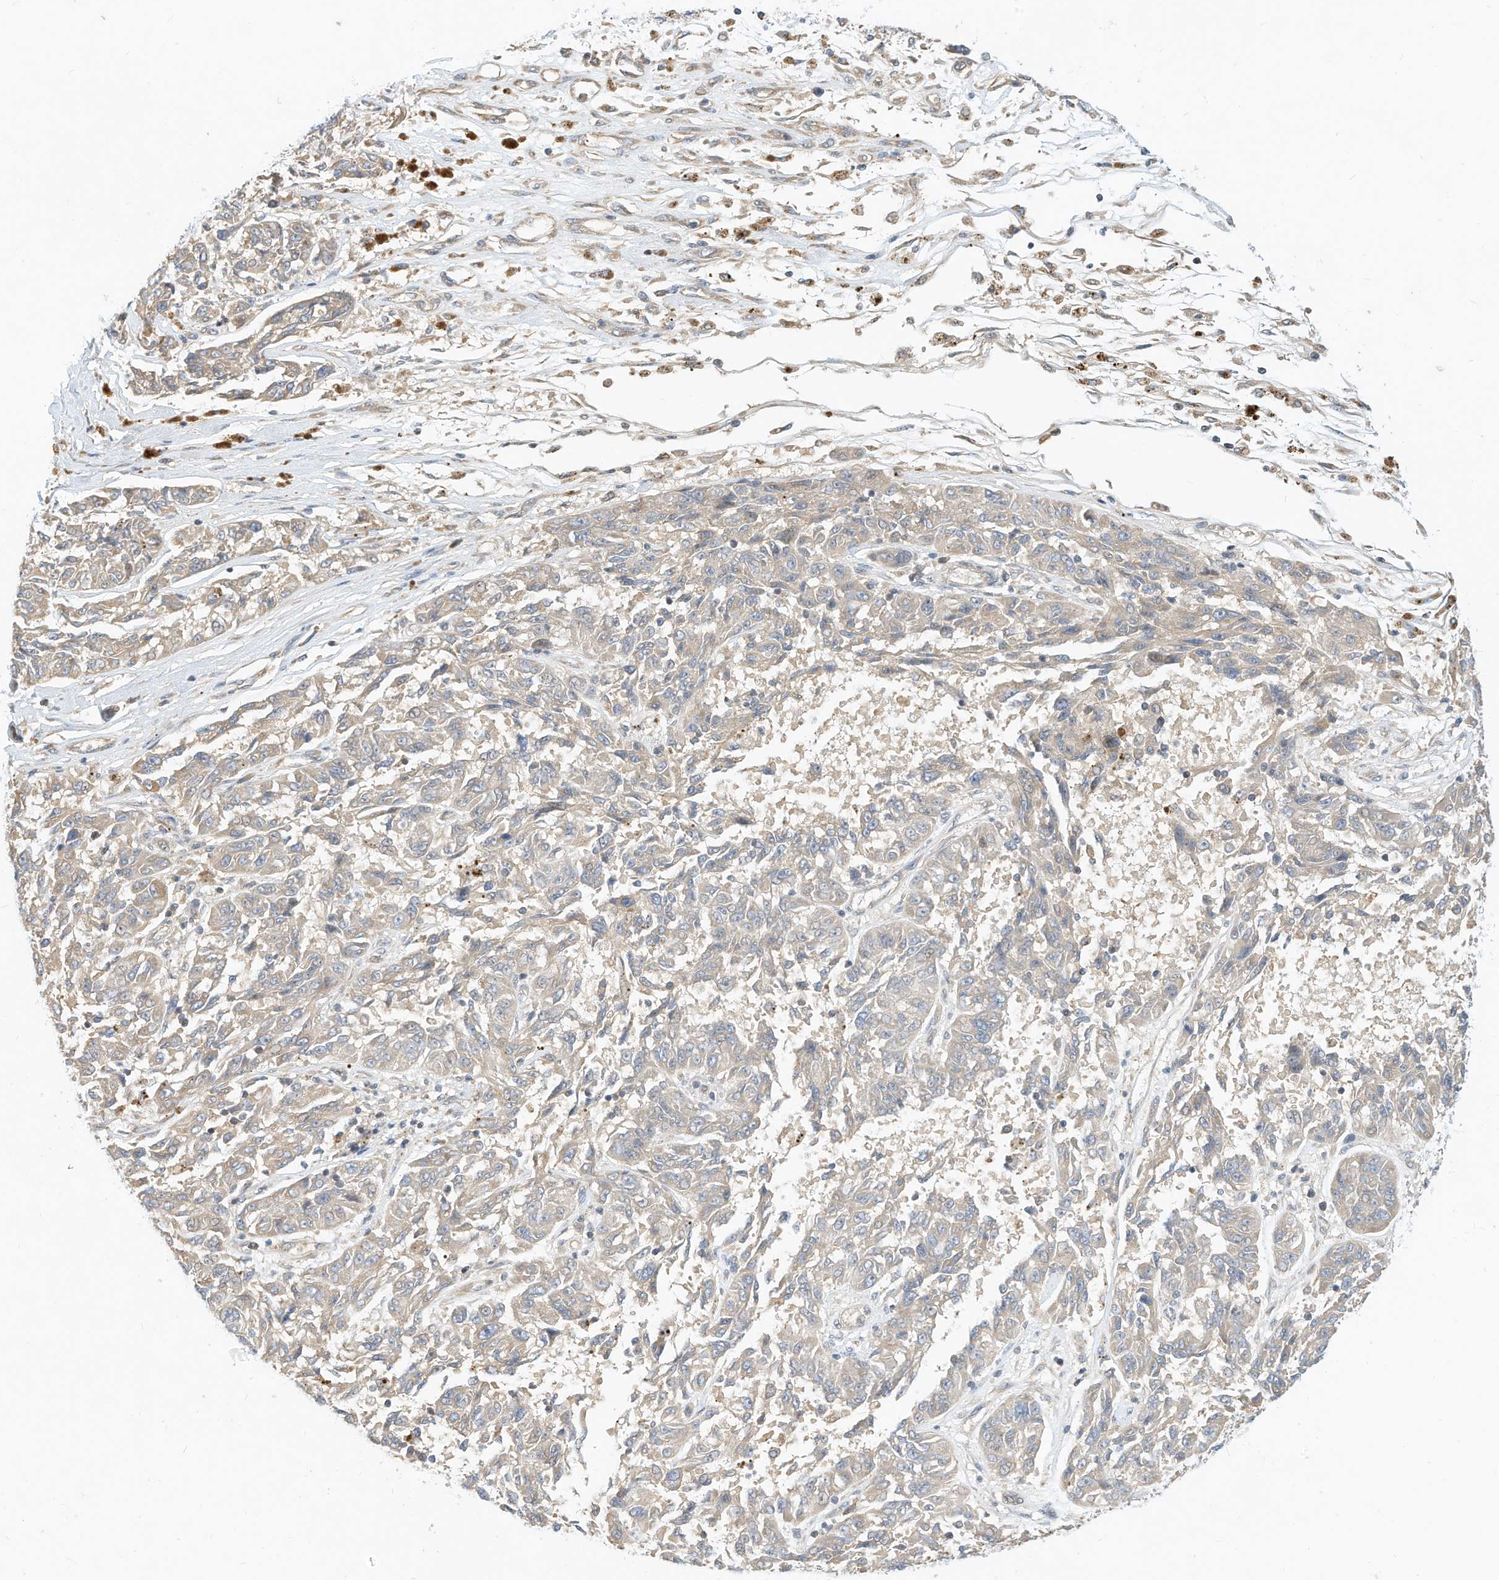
{"staining": {"intensity": "negative", "quantity": "none", "location": "none"}, "tissue": "melanoma", "cell_type": "Tumor cells", "image_type": "cancer", "snomed": [{"axis": "morphology", "description": "Malignant melanoma, NOS"}, {"axis": "topography", "description": "Skin"}], "caption": "IHC image of neoplastic tissue: malignant melanoma stained with DAB (3,3'-diaminobenzidine) displays no significant protein staining in tumor cells.", "gene": "OFD1", "patient": {"sex": "male", "age": 53}}